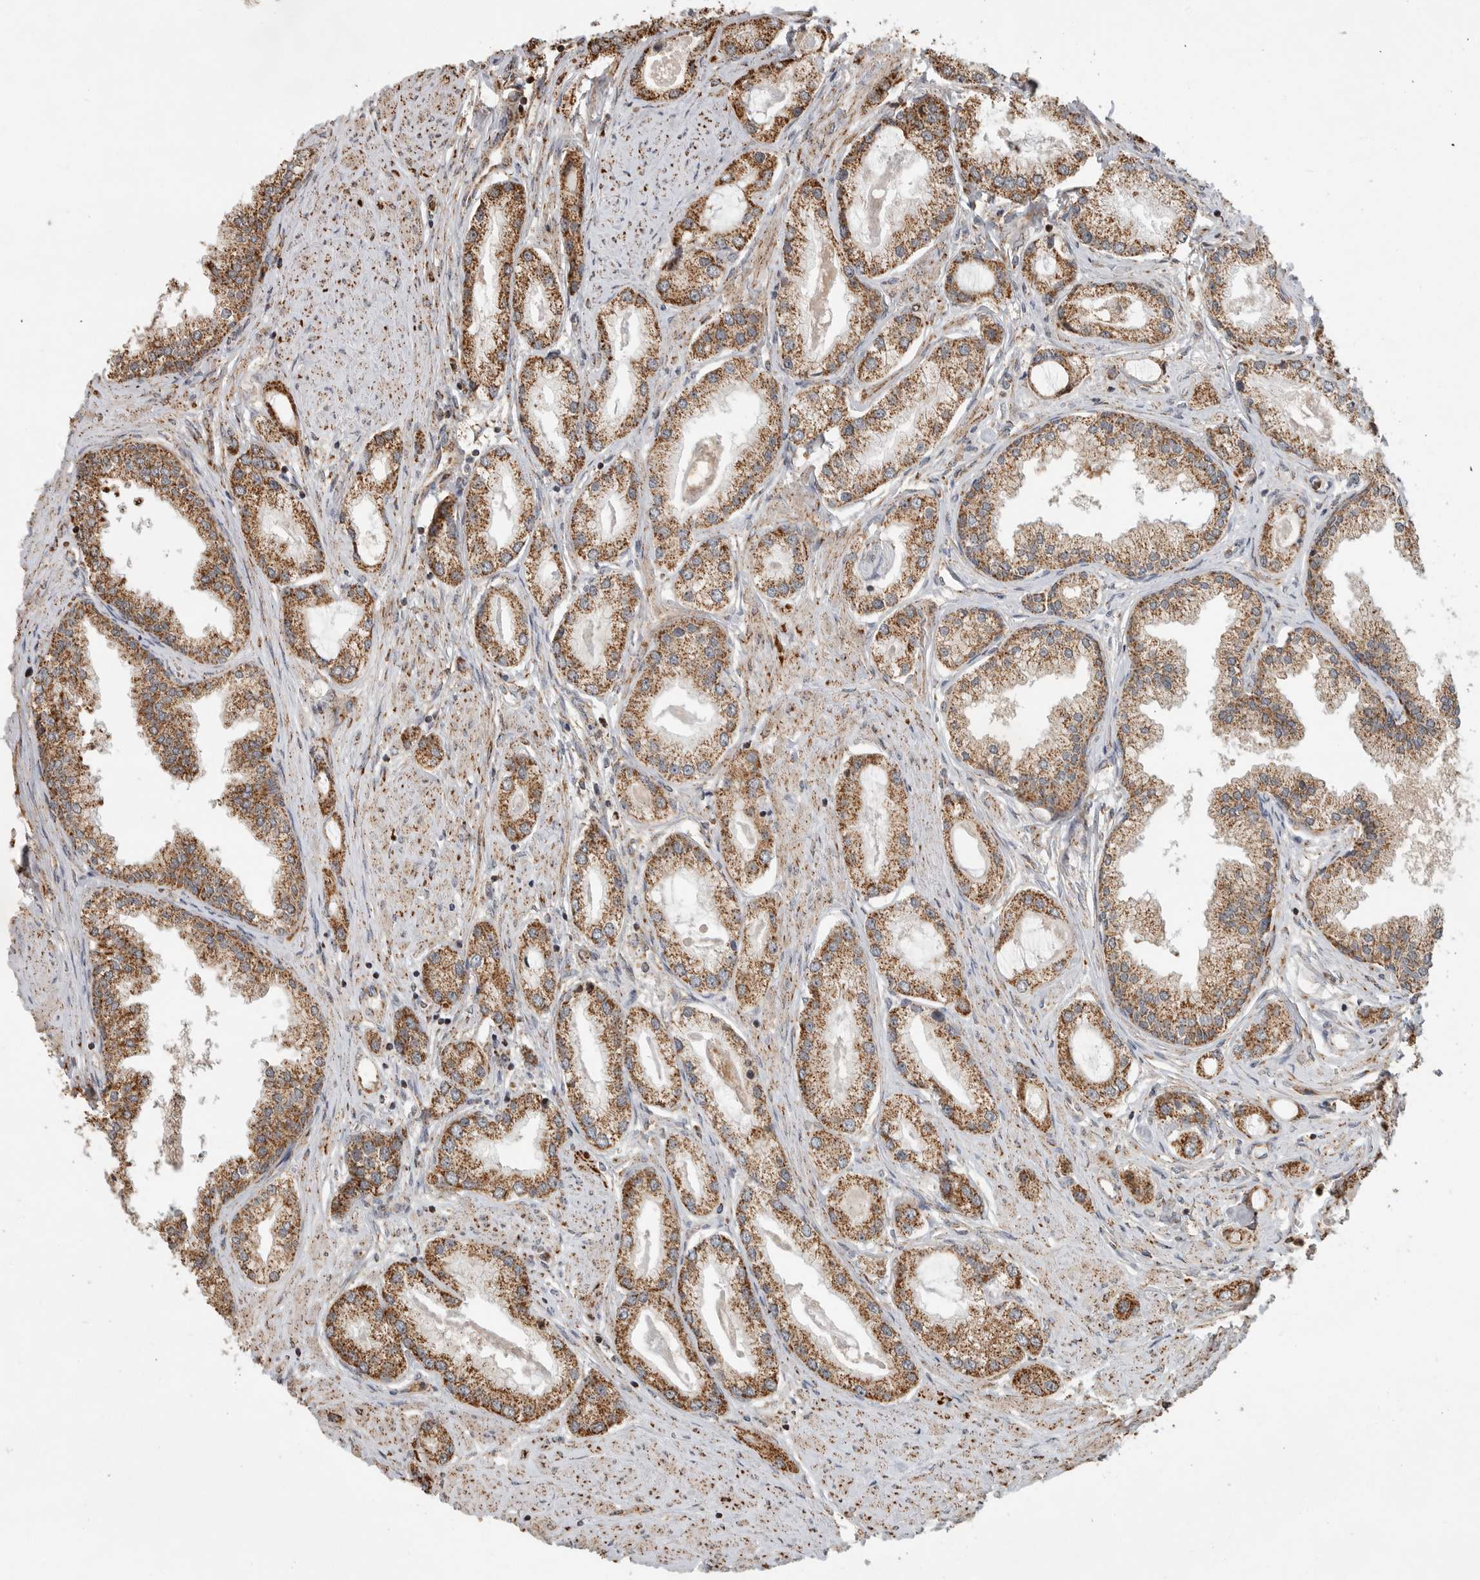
{"staining": {"intensity": "strong", "quantity": ">75%", "location": "cytoplasmic/membranous"}, "tissue": "prostate cancer", "cell_type": "Tumor cells", "image_type": "cancer", "snomed": [{"axis": "morphology", "description": "Adenocarcinoma, Low grade"}, {"axis": "topography", "description": "Prostate"}], "caption": "This image displays prostate low-grade adenocarcinoma stained with immunohistochemistry to label a protein in brown. The cytoplasmic/membranous of tumor cells show strong positivity for the protein. Nuclei are counter-stained blue.", "gene": "GCNT2", "patient": {"sex": "male", "age": 62}}